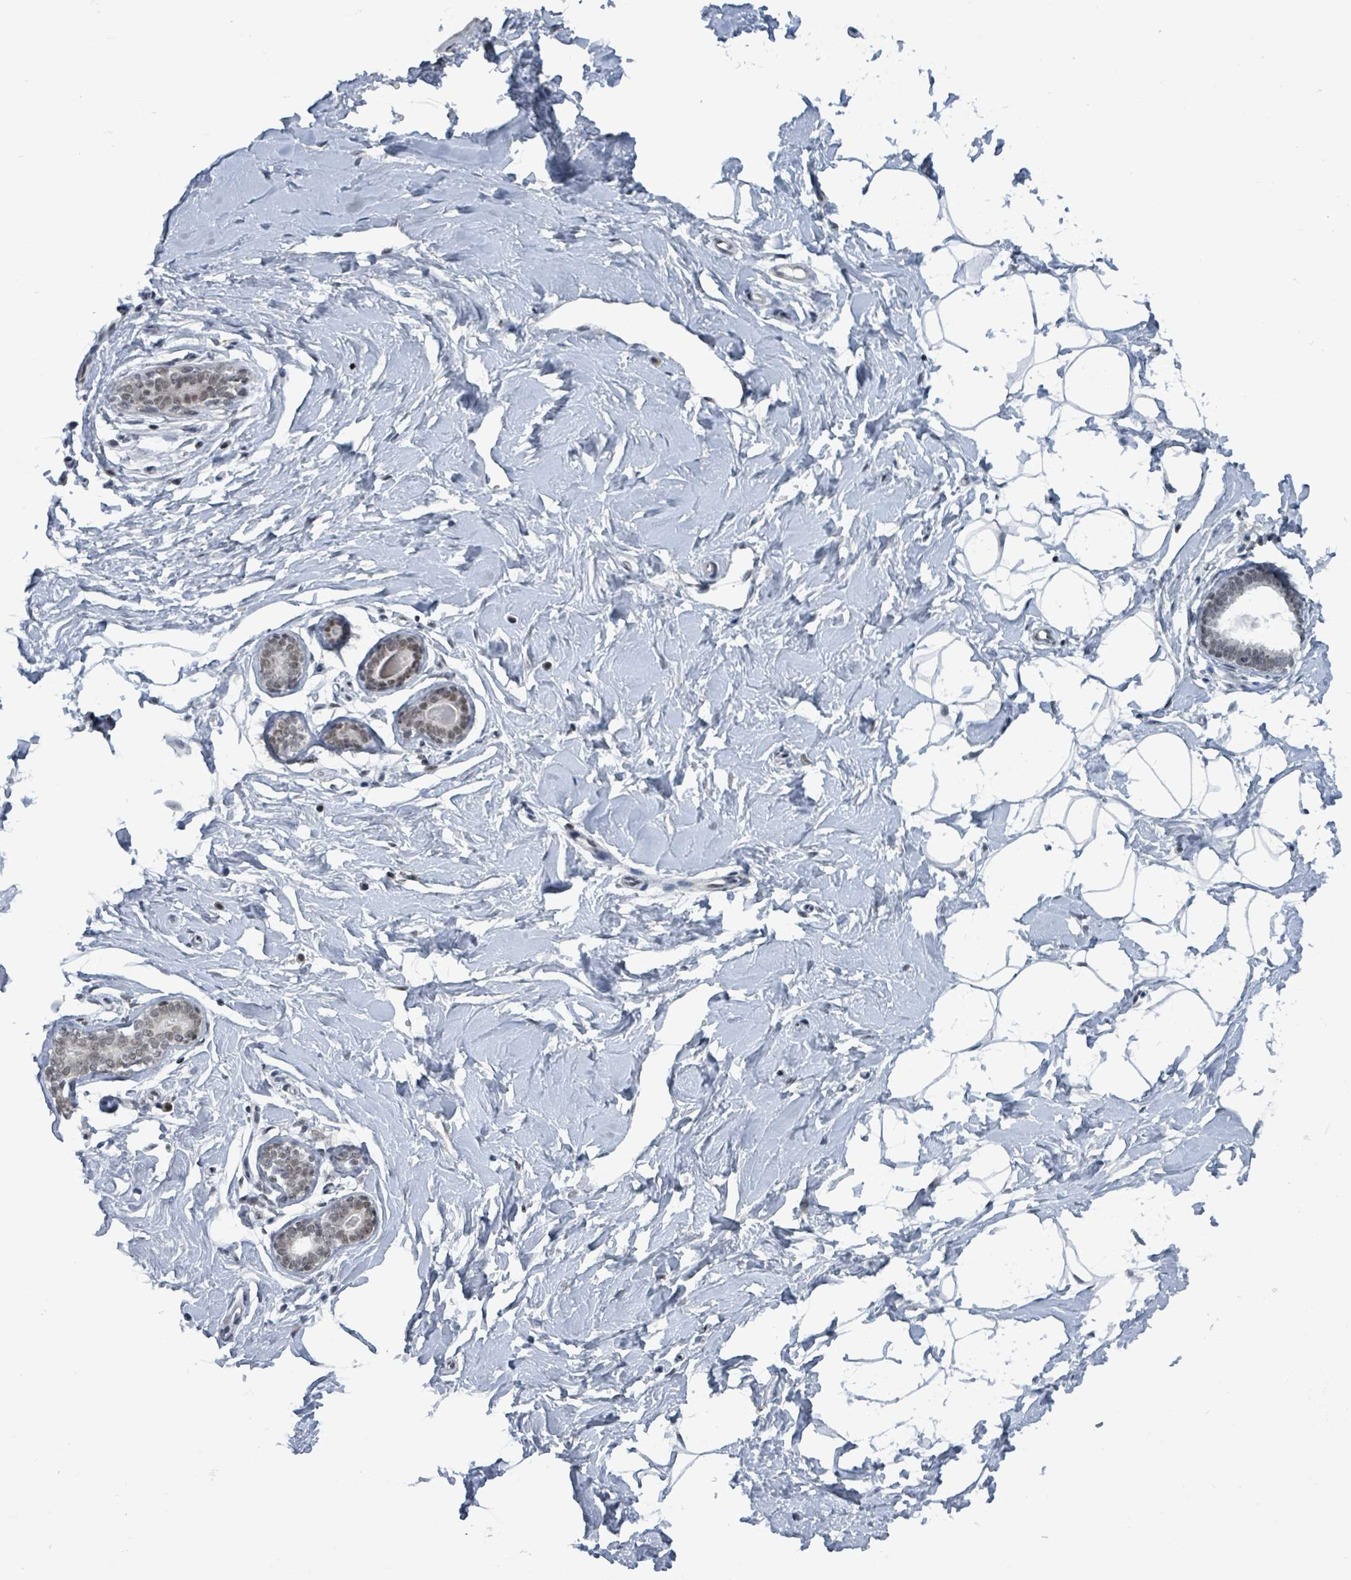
{"staining": {"intensity": "negative", "quantity": "none", "location": "none"}, "tissue": "breast", "cell_type": "Adipocytes", "image_type": "normal", "snomed": [{"axis": "morphology", "description": "Normal tissue, NOS"}, {"axis": "topography", "description": "Breast"}], "caption": "This is an IHC photomicrograph of normal human breast. There is no expression in adipocytes.", "gene": "BANP", "patient": {"sex": "female", "age": 23}}